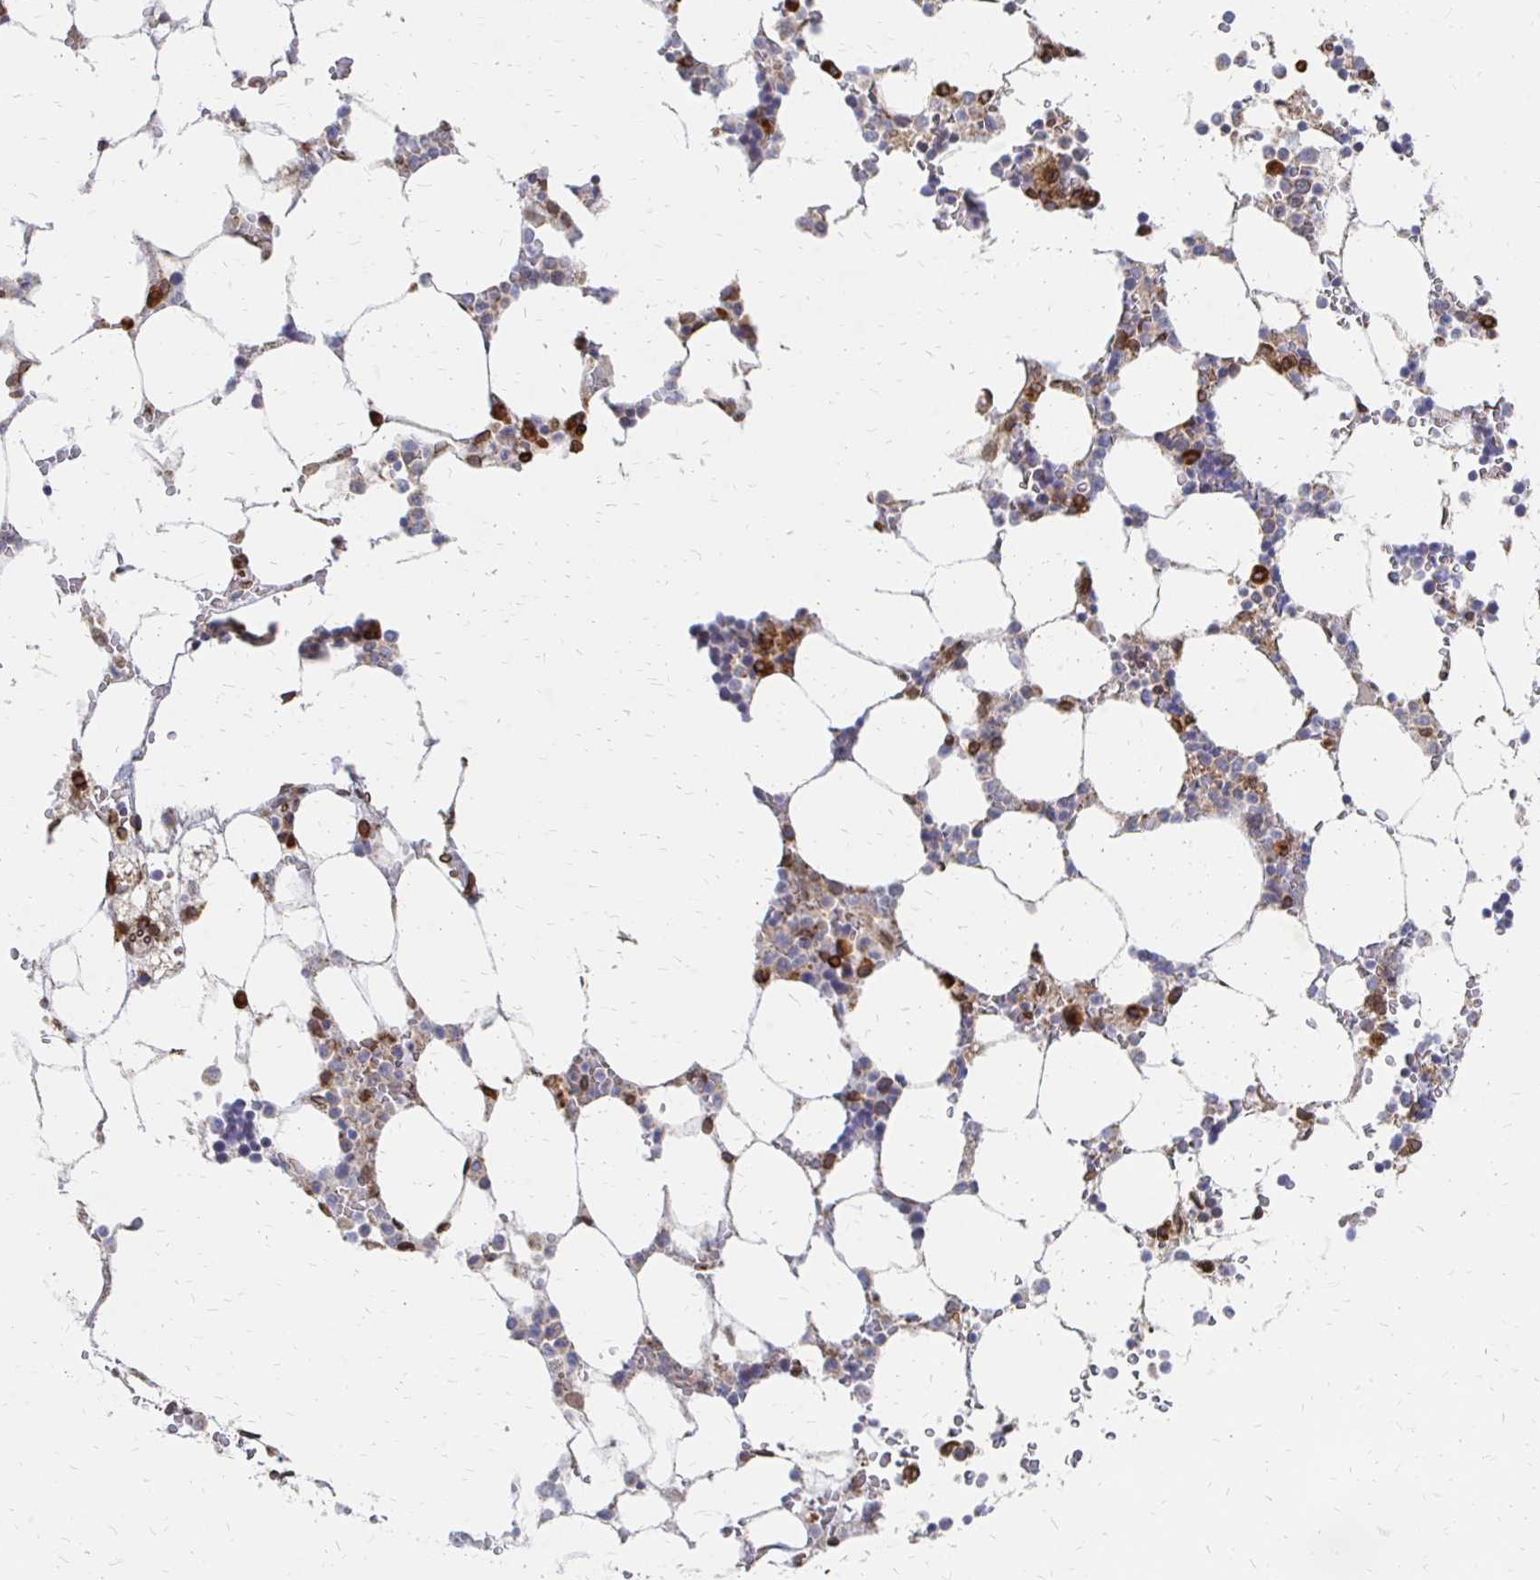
{"staining": {"intensity": "strong", "quantity": "25%-75%", "location": "cytoplasmic/membranous,nuclear"}, "tissue": "bone marrow", "cell_type": "Hematopoietic cells", "image_type": "normal", "snomed": [{"axis": "morphology", "description": "Normal tissue, NOS"}, {"axis": "topography", "description": "Bone marrow"}], "caption": "An image showing strong cytoplasmic/membranous,nuclear expression in approximately 25%-75% of hematopoietic cells in benign bone marrow, as visualized by brown immunohistochemical staining.", "gene": "PELI3", "patient": {"sex": "male", "age": 64}}